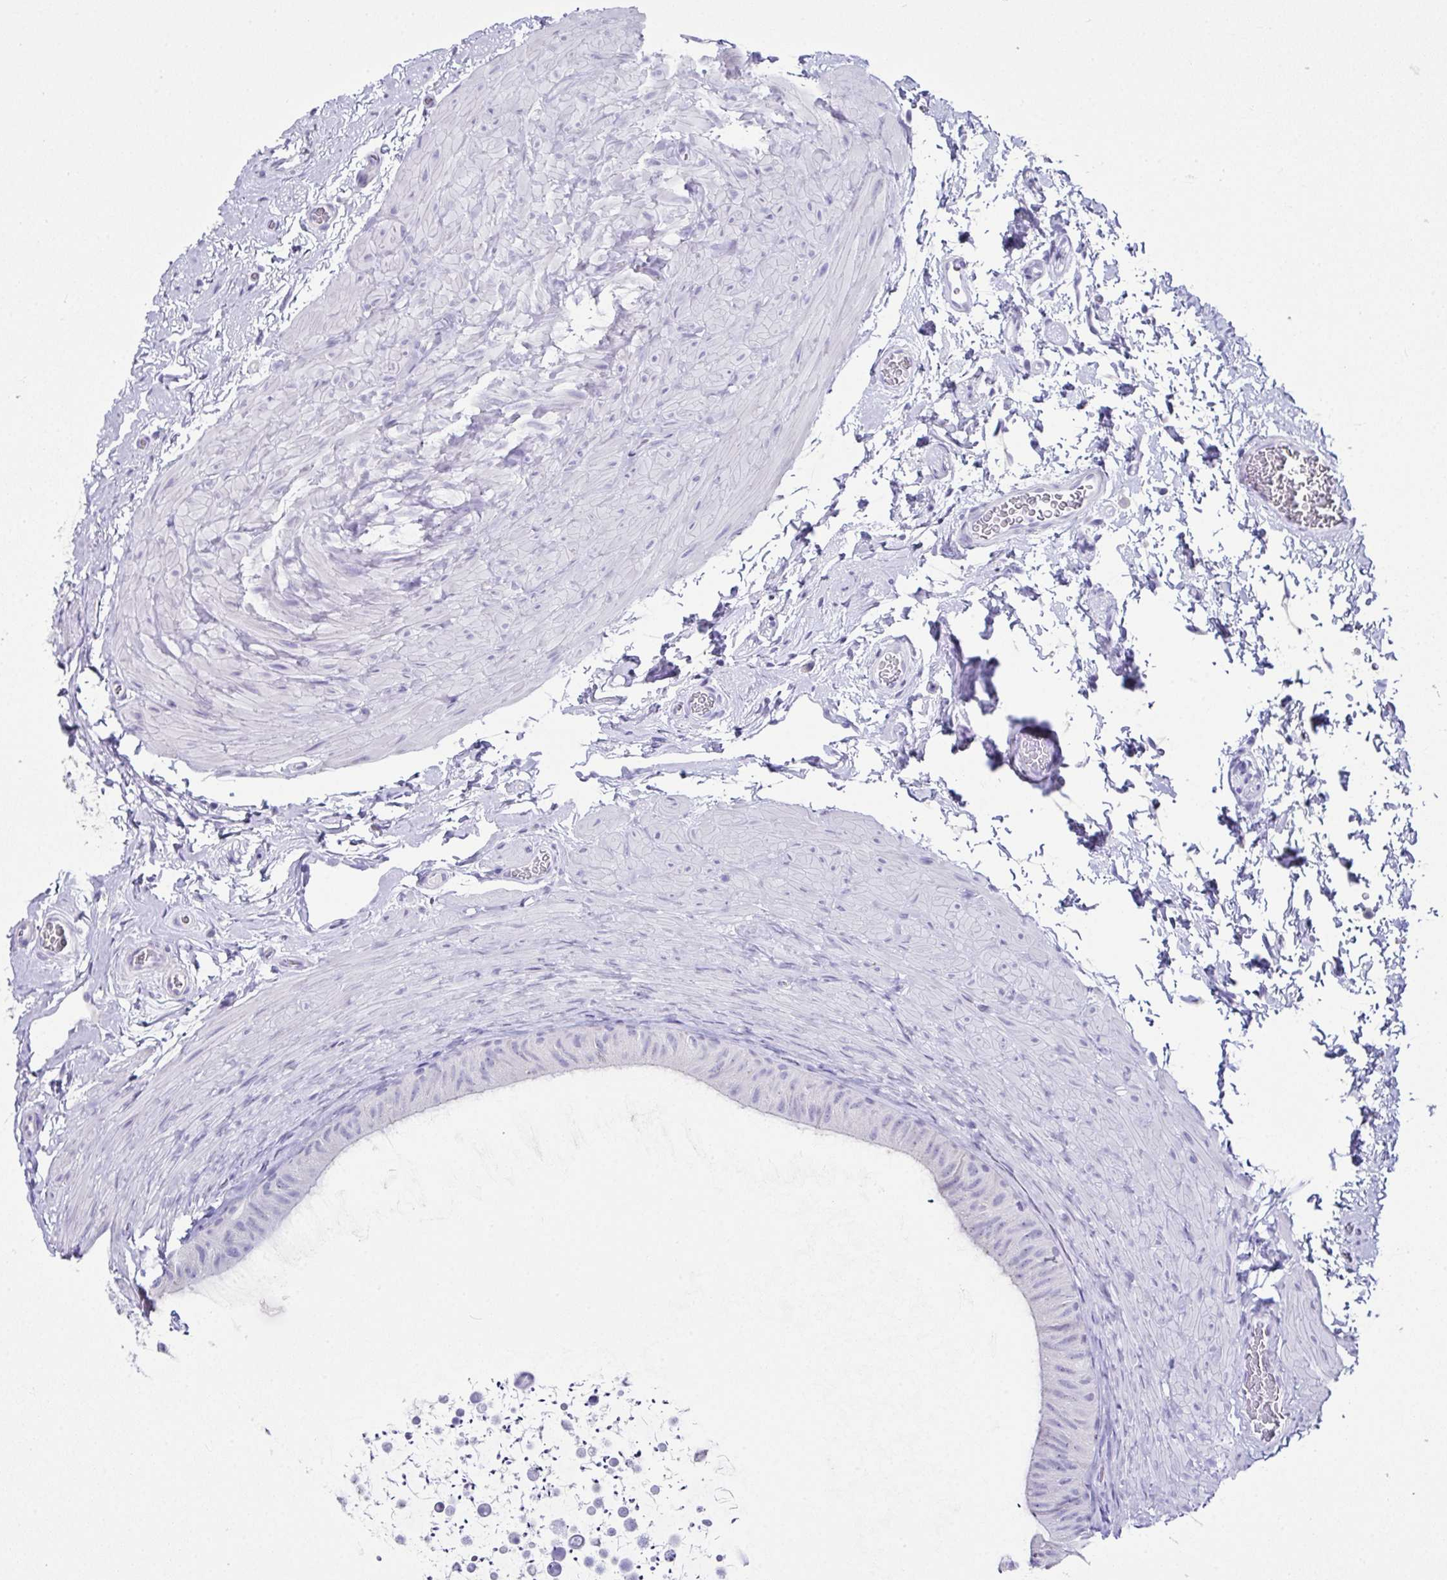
{"staining": {"intensity": "negative", "quantity": "none", "location": "none"}, "tissue": "epididymis", "cell_type": "Glandular cells", "image_type": "normal", "snomed": [{"axis": "morphology", "description": "Normal tissue, NOS"}, {"axis": "topography", "description": "Epididymis, spermatic cord, NOS"}, {"axis": "topography", "description": "Epididymis"}], "caption": "Glandular cells are negative for protein expression in benign human epididymis. (DAB (3,3'-diaminobenzidine) IHC, high magnification).", "gene": "LGALS4", "patient": {"sex": "male", "age": 31}}